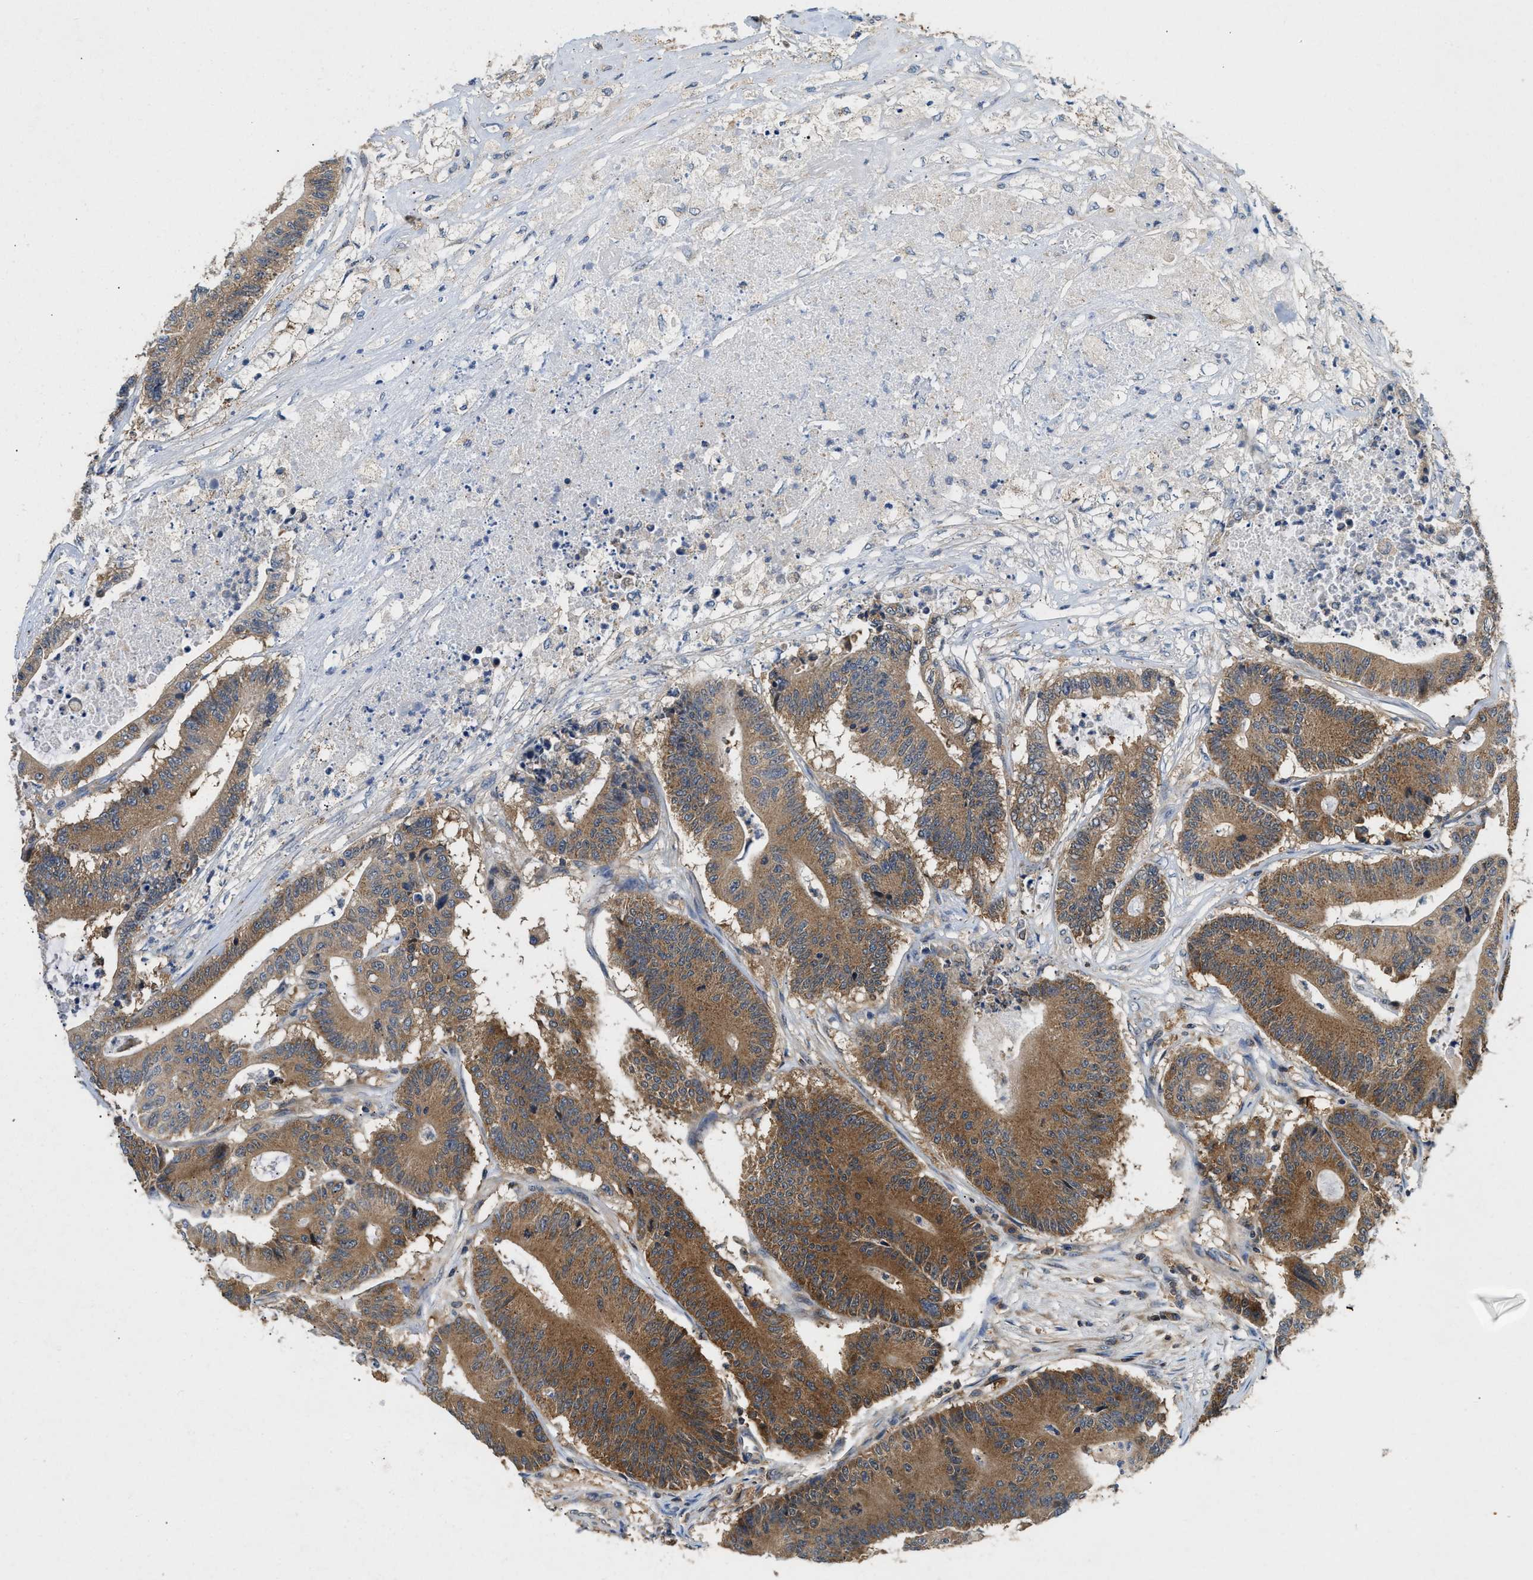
{"staining": {"intensity": "moderate", "quantity": ">75%", "location": "cytoplasmic/membranous"}, "tissue": "colorectal cancer", "cell_type": "Tumor cells", "image_type": "cancer", "snomed": [{"axis": "morphology", "description": "Adenocarcinoma, NOS"}, {"axis": "topography", "description": "Colon"}], "caption": "Colorectal cancer was stained to show a protein in brown. There is medium levels of moderate cytoplasmic/membranous positivity in approximately >75% of tumor cells.", "gene": "CCM2", "patient": {"sex": "female", "age": 84}}